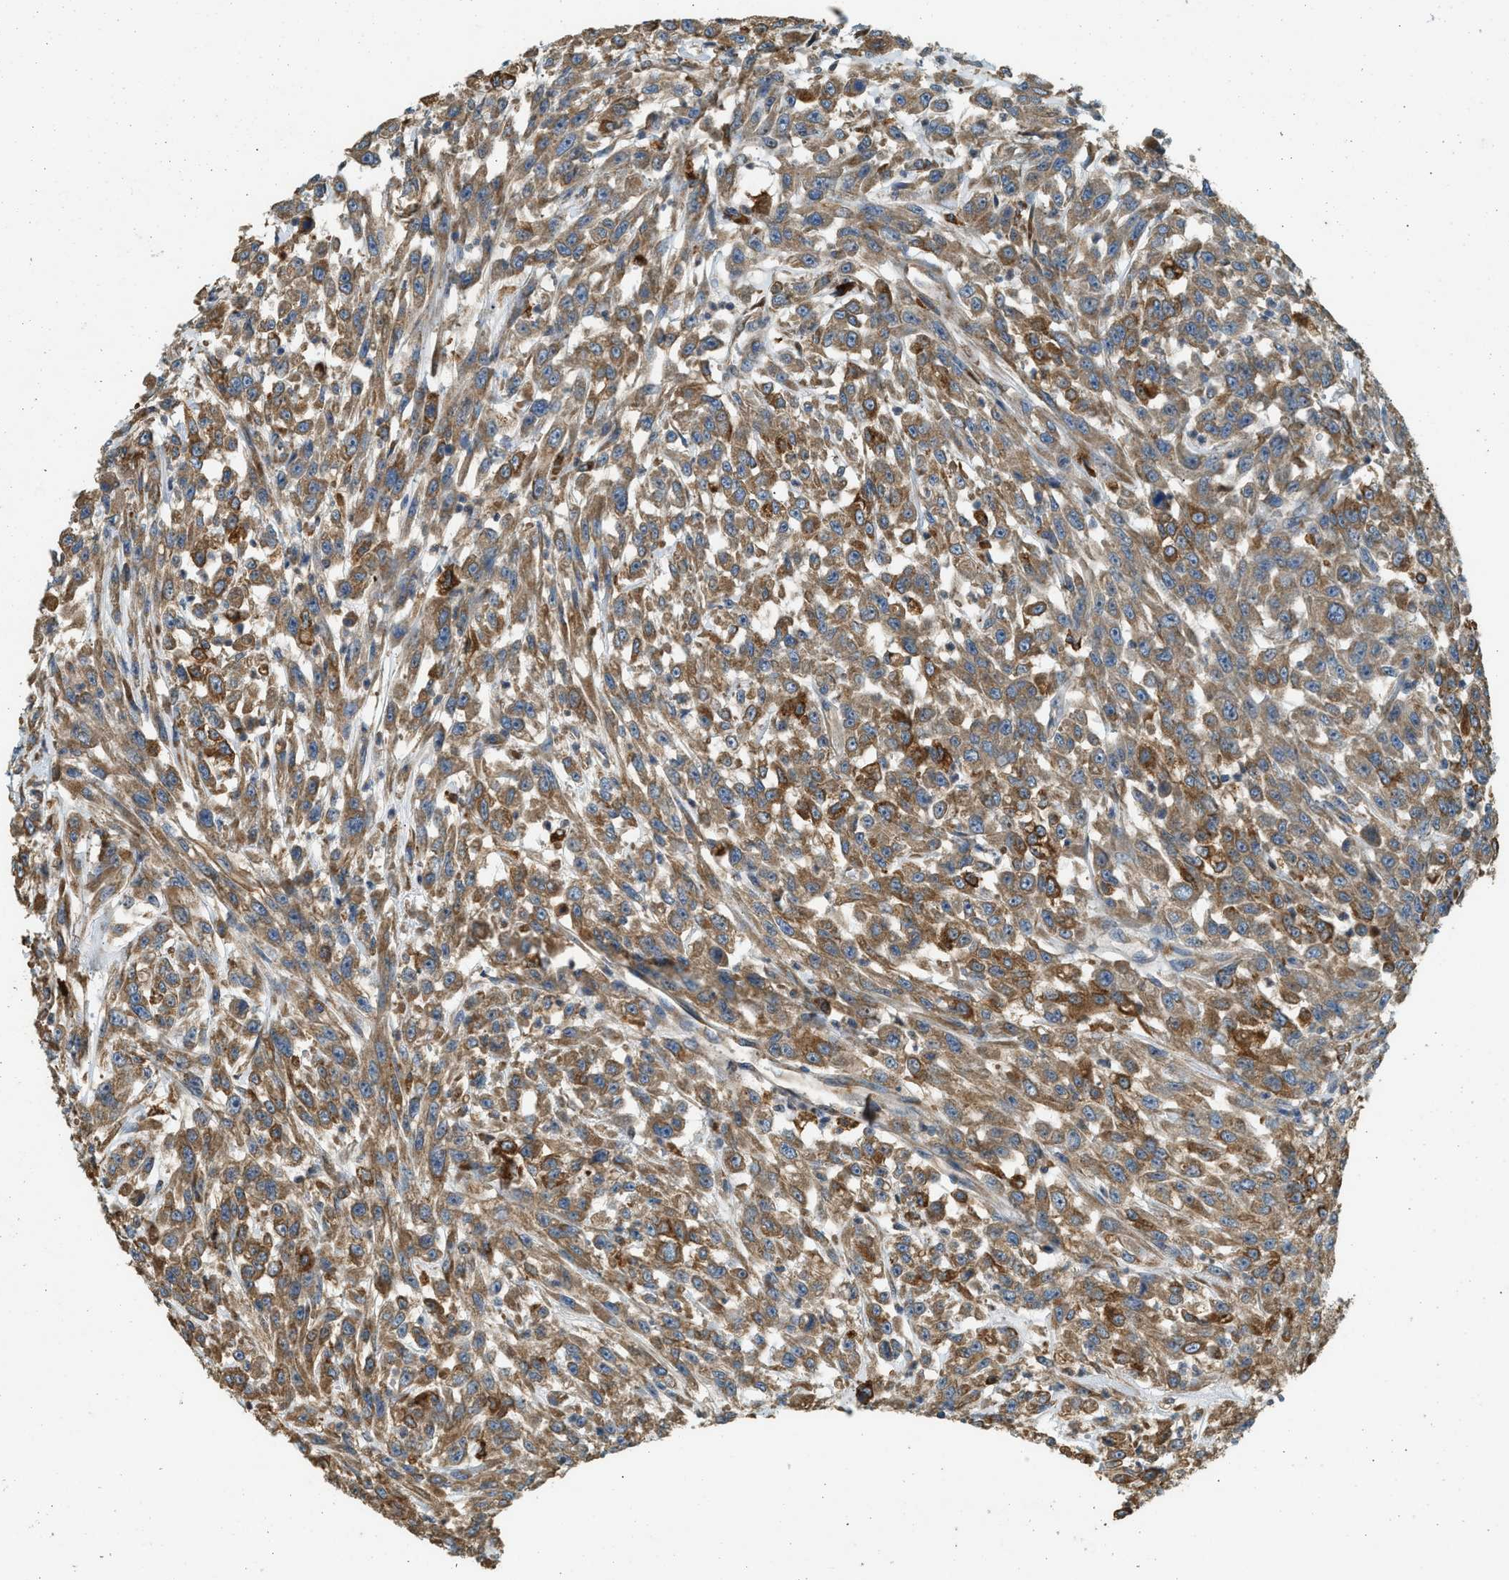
{"staining": {"intensity": "moderate", "quantity": ">75%", "location": "cytoplasmic/membranous"}, "tissue": "urothelial cancer", "cell_type": "Tumor cells", "image_type": "cancer", "snomed": [{"axis": "morphology", "description": "Urothelial carcinoma, High grade"}, {"axis": "topography", "description": "Urinary bladder"}], "caption": "DAB immunohistochemical staining of human urothelial carcinoma (high-grade) demonstrates moderate cytoplasmic/membranous protein positivity in approximately >75% of tumor cells.", "gene": "CTSB", "patient": {"sex": "male", "age": 46}}